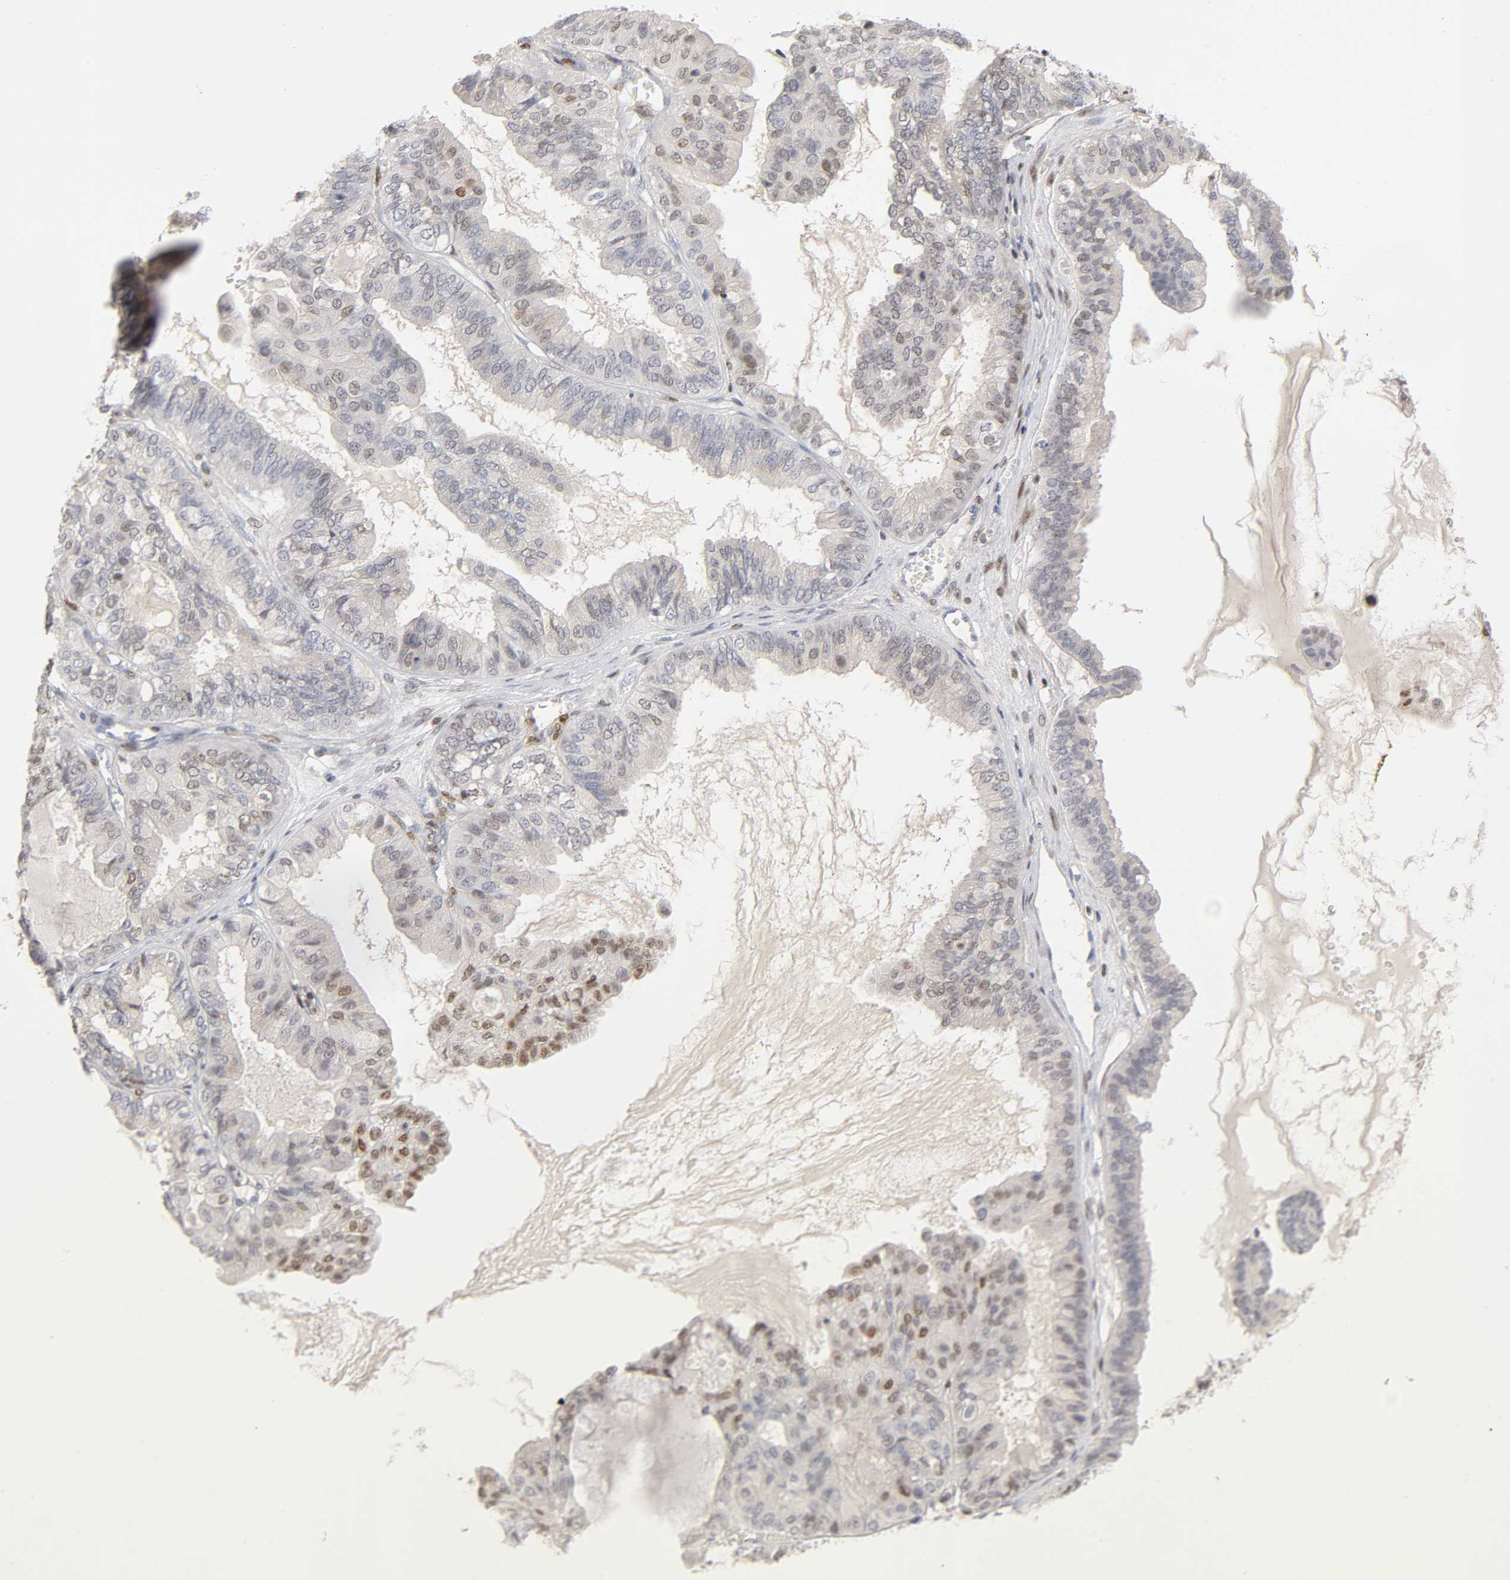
{"staining": {"intensity": "weak", "quantity": "25%-75%", "location": "nuclear"}, "tissue": "ovarian cancer", "cell_type": "Tumor cells", "image_type": "cancer", "snomed": [{"axis": "morphology", "description": "Carcinoma, NOS"}, {"axis": "morphology", "description": "Carcinoma, endometroid"}, {"axis": "topography", "description": "Ovary"}], "caption": "Immunohistochemical staining of endometroid carcinoma (ovarian) reveals low levels of weak nuclear protein staining in about 25%-75% of tumor cells.", "gene": "RUNX1", "patient": {"sex": "female", "age": 50}}